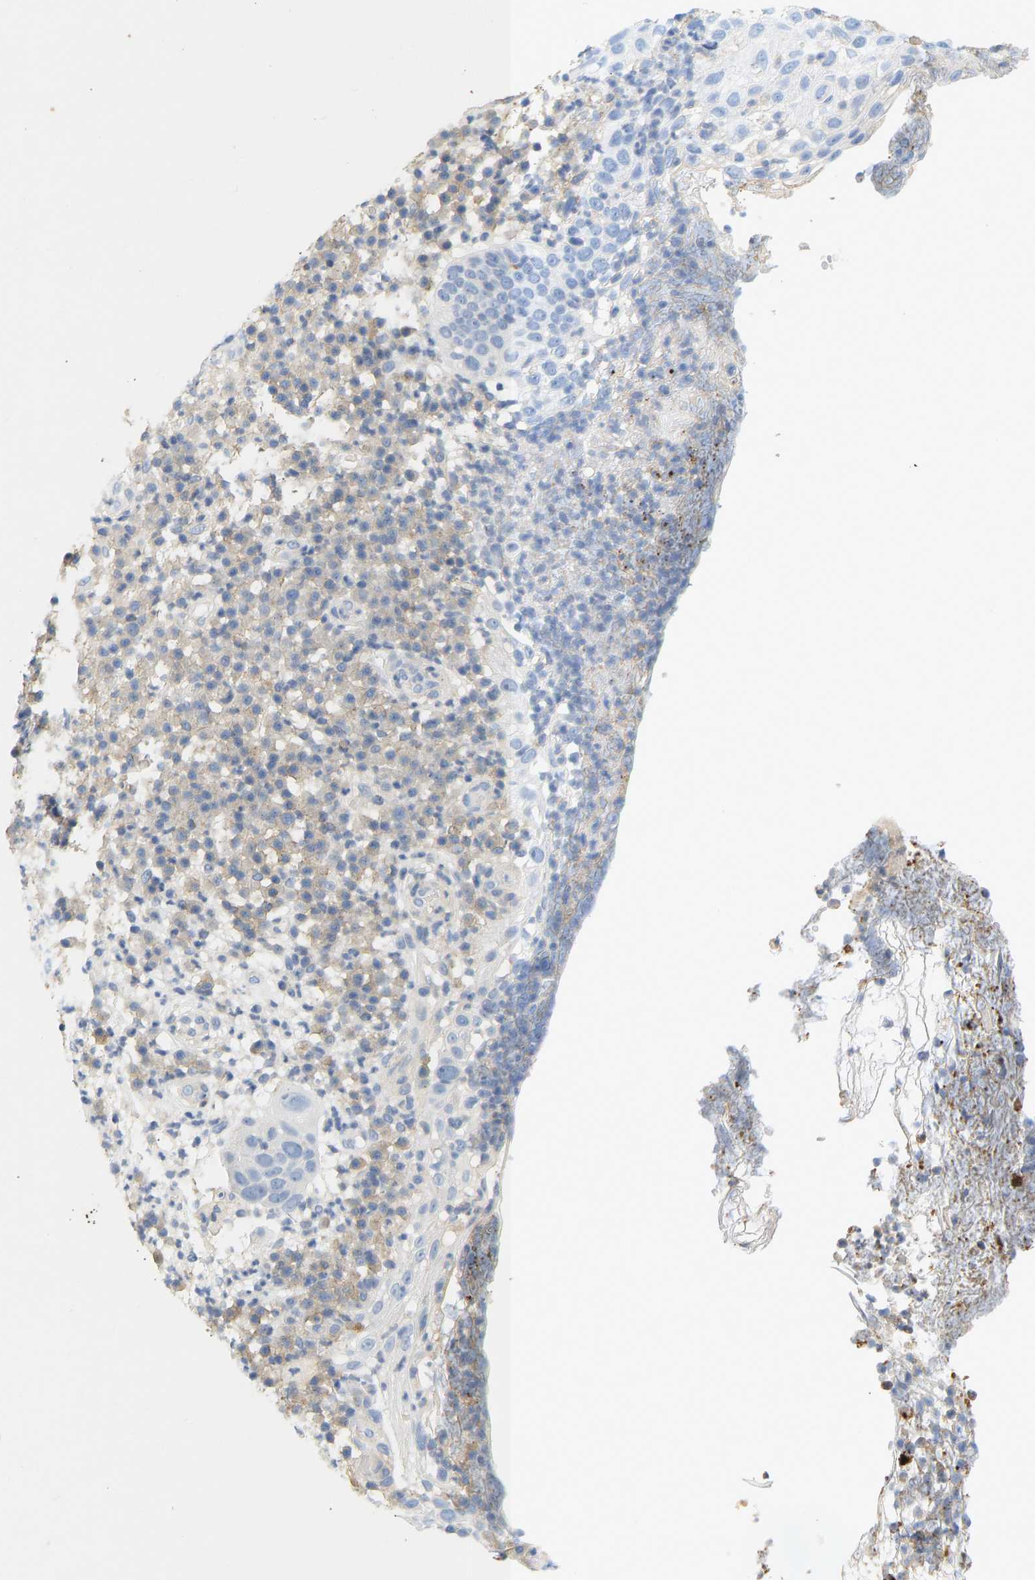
{"staining": {"intensity": "negative", "quantity": "none", "location": "none"}, "tissue": "skin cancer", "cell_type": "Tumor cells", "image_type": "cancer", "snomed": [{"axis": "morphology", "description": "Squamous cell carcinoma in situ, NOS"}, {"axis": "morphology", "description": "Squamous cell carcinoma, NOS"}, {"axis": "topography", "description": "Skin"}], "caption": "DAB immunohistochemical staining of skin cancer (squamous cell carcinoma in situ) exhibits no significant positivity in tumor cells. (DAB (3,3'-diaminobenzidine) IHC, high magnification).", "gene": "BVES", "patient": {"sex": "male", "age": 93}}